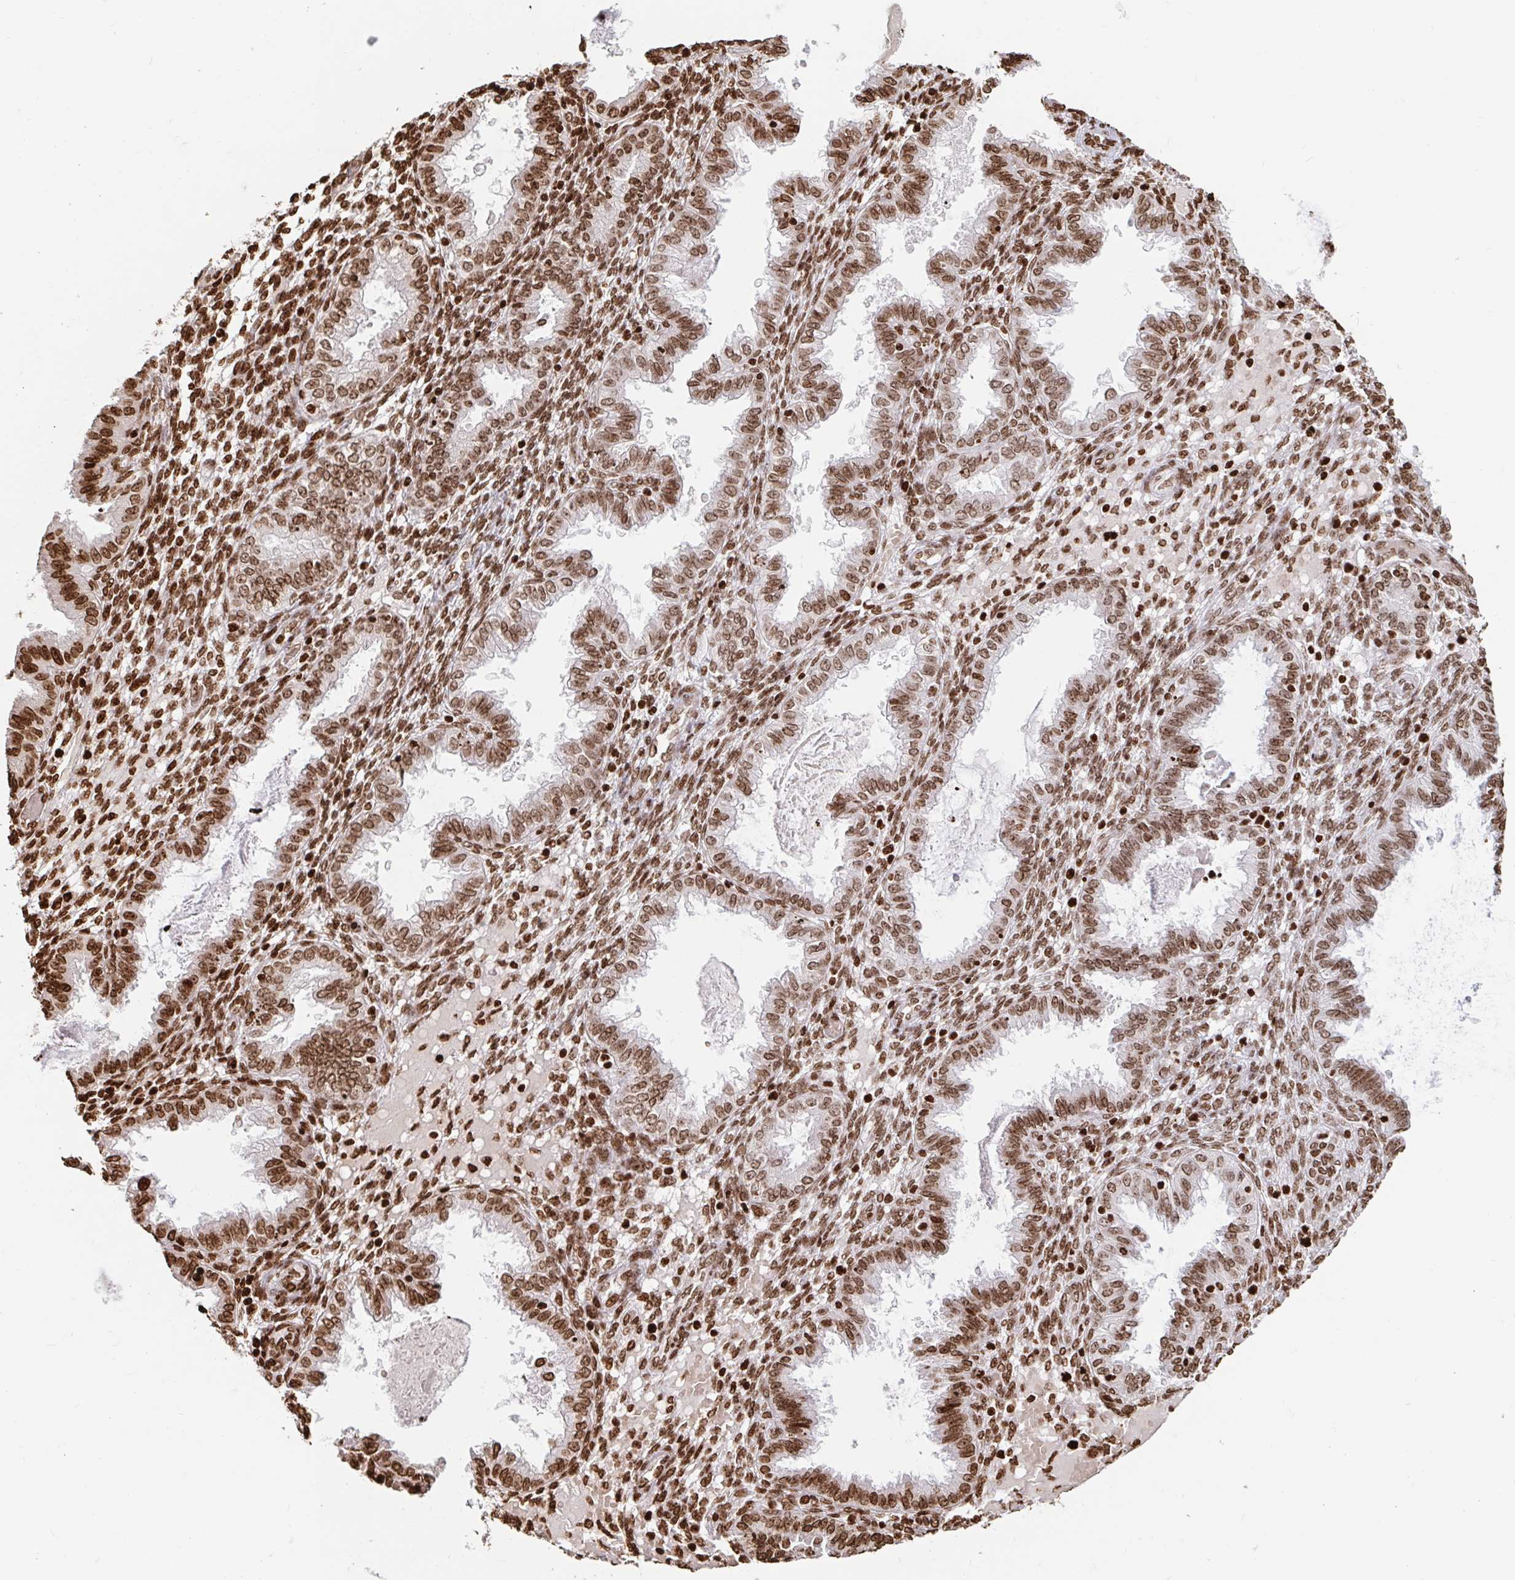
{"staining": {"intensity": "moderate", "quantity": ">75%", "location": "nuclear"}, "tissue": "endometrium", "cell_type": "Cells in endometrial stroma", "image_type": "normal", "snomed": [{"axis": "morphology", "description": "Normal tissue, NOS"}, {"axis": "topography", "description": "Endometrium"}], "caption": "Approximately >75% of cells in endometrial stroma in normal endometrium demonstrate moderate nuclear protein expression as visualized by brown immunohistochemical staining.", "gene": "H2BC5", "patient": {"sex": "female", "age": 33}}